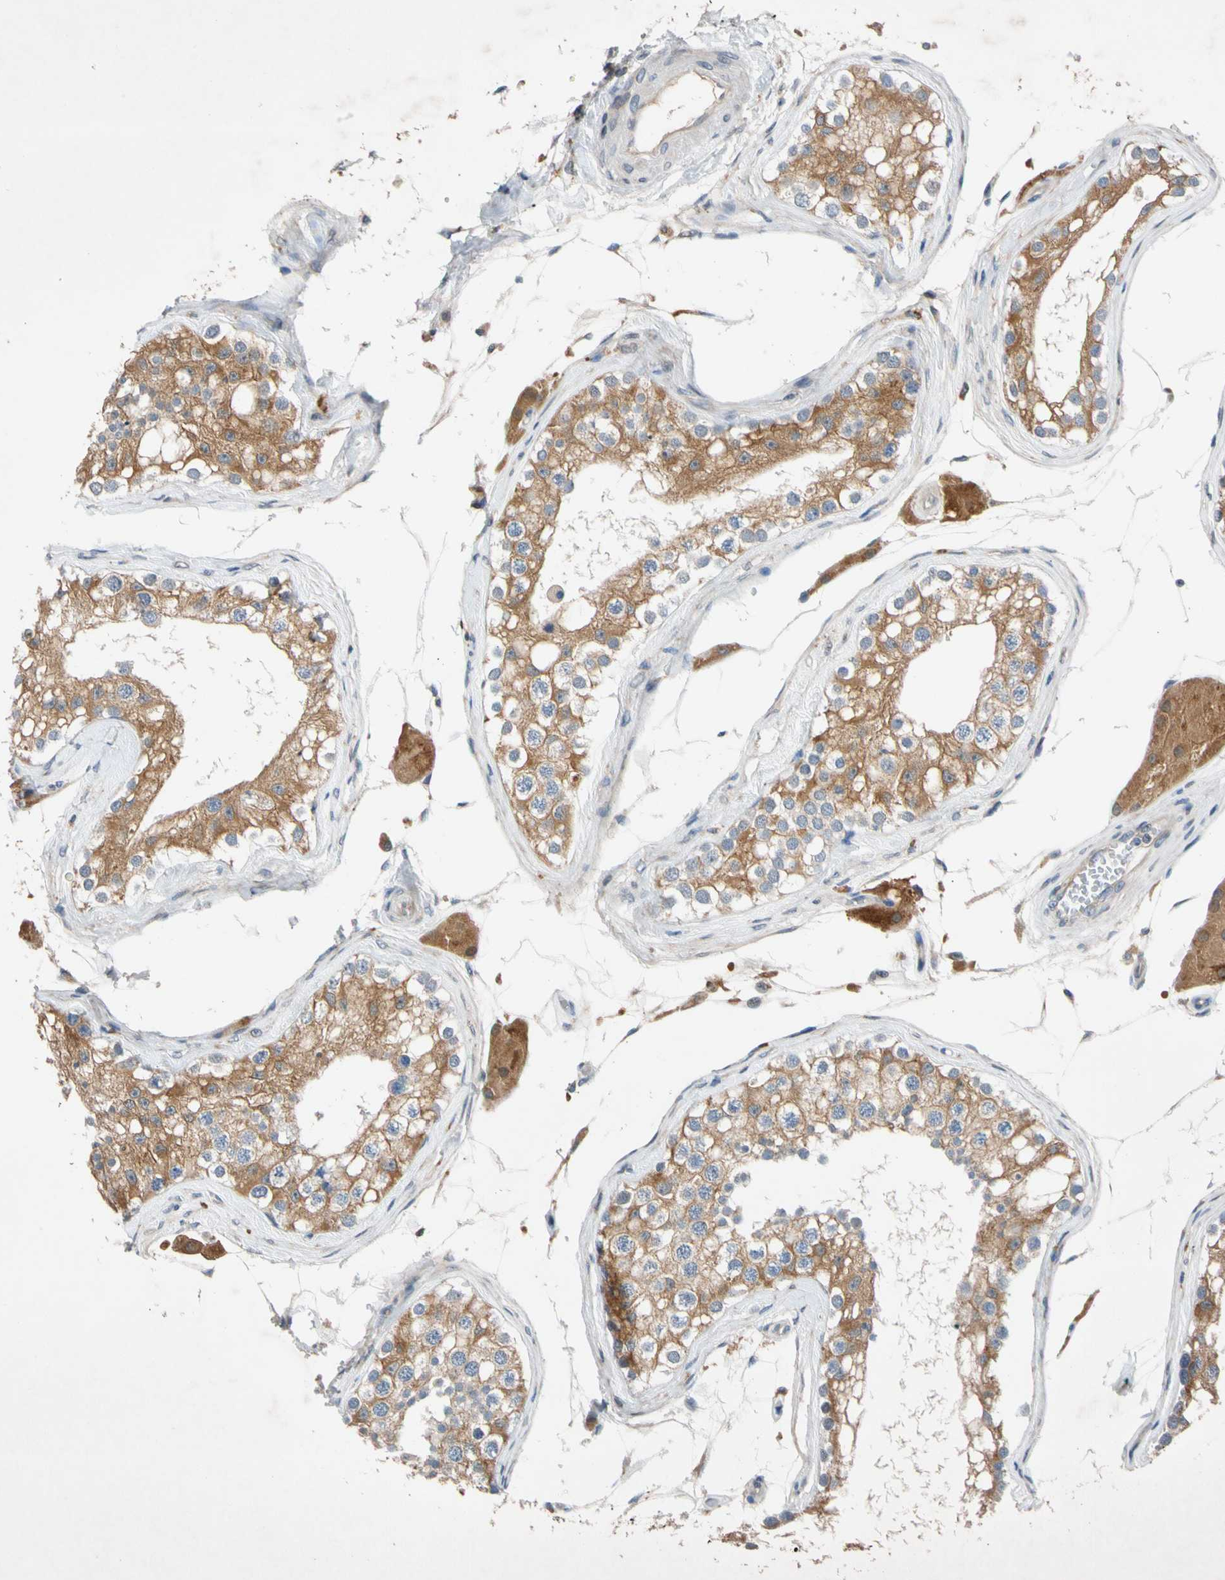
{"staining": {"intensity": "moderate", "quantity": ">75%", "location": "cytoplasmic/membranous"}, "tissue": "testis", "cell_type": "Cells in seminiferous ducts", "image_type": "normal", "snomed": [{"axis": "morphology", "description": "Normal tissue, NOS"}, {"axis": "topography", "description": "Testis"}], "caption": "Protein analysis of unremarkable testis reveals moderate cytoplasmic/membranous expression in approximately >75% of cells in seminiferous ducts.", "gene": "CNST", "patient": {"sex": "male", "age": 68}}